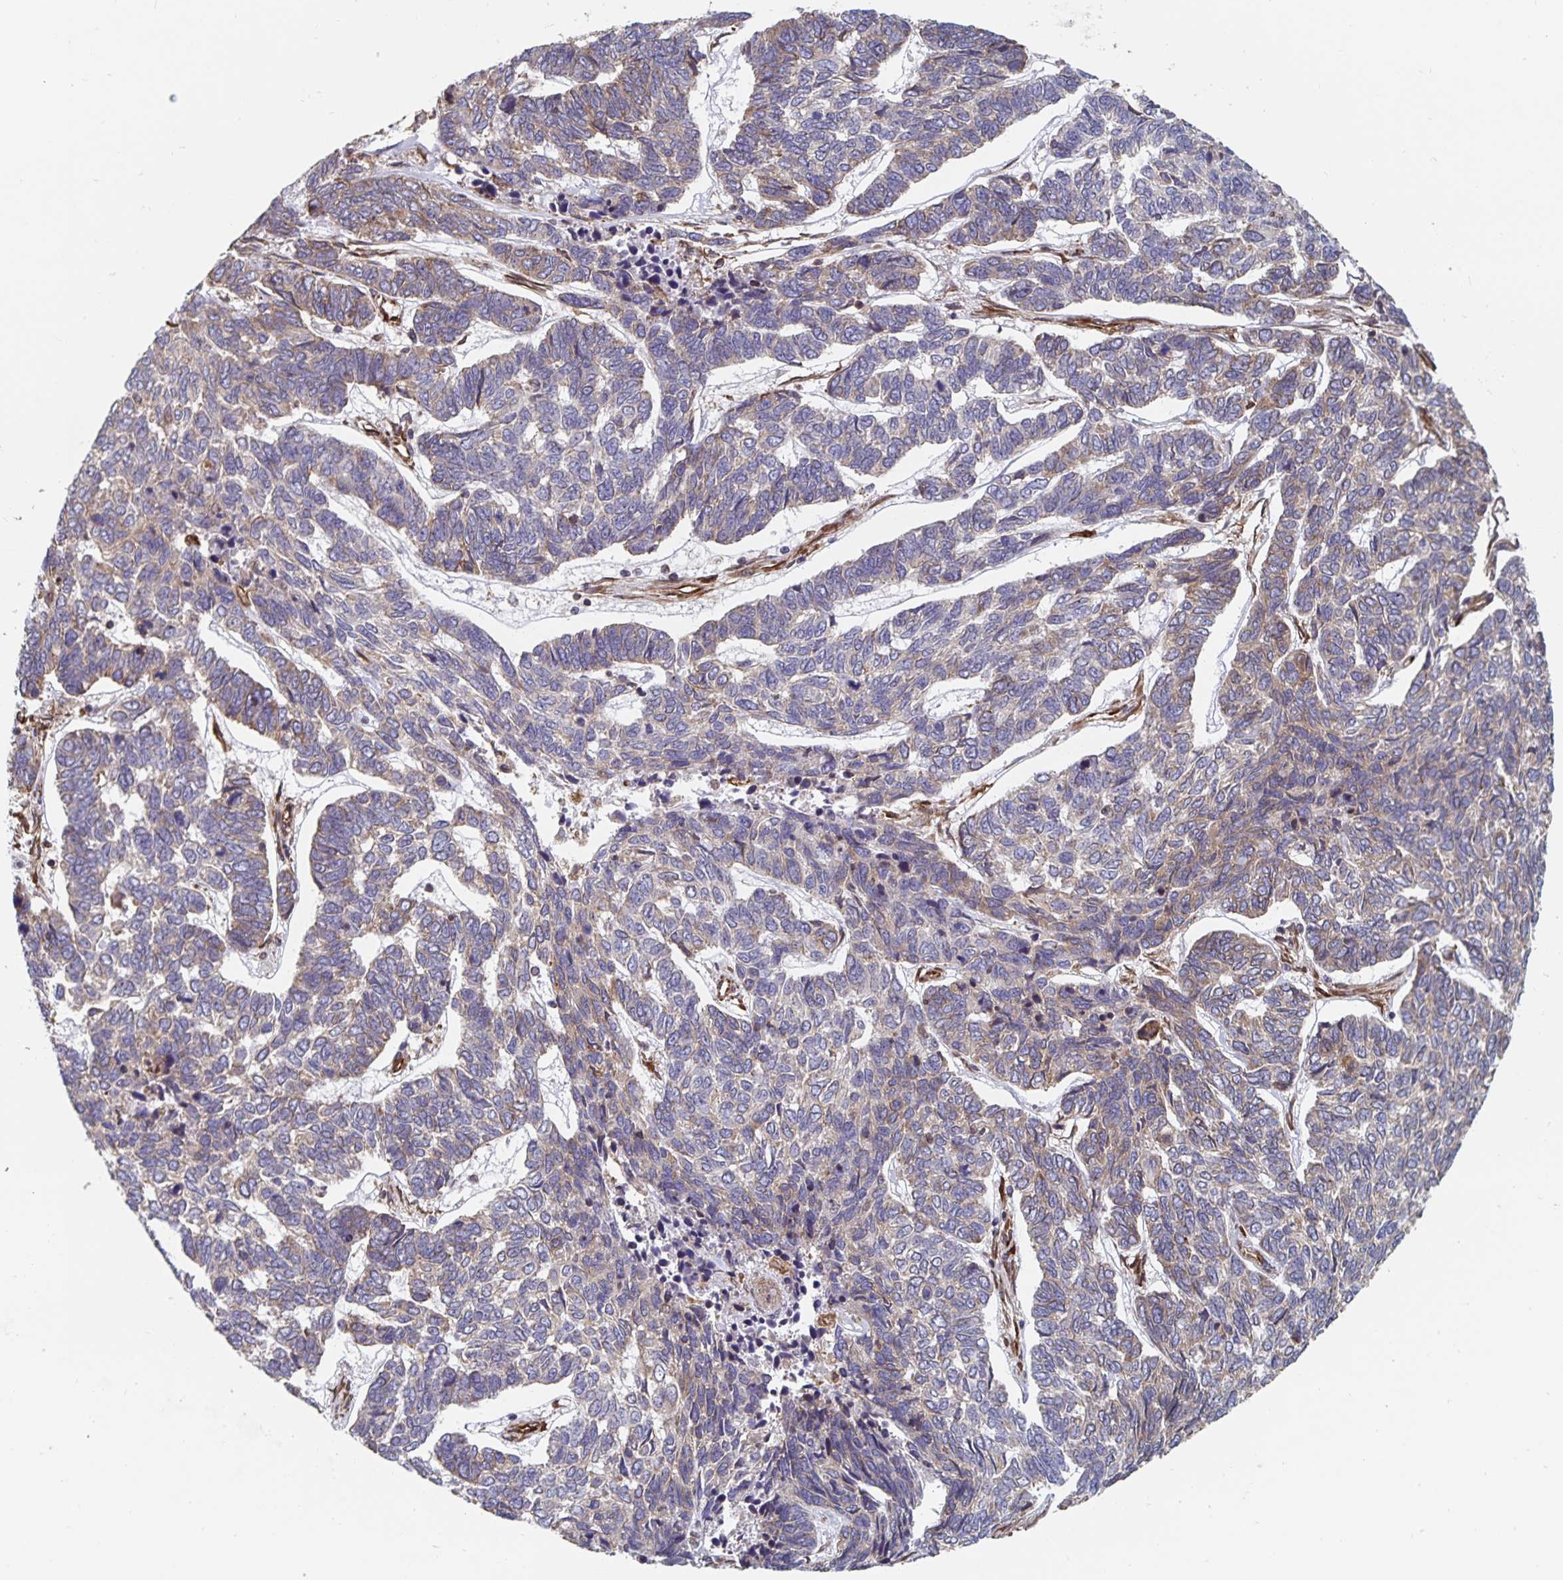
{"staining": {"intensity": "weak", "quantity": "25%-75%", "location": "cytoplasmic/membranous"}, "tissue": "skin cancer", "cell_type": "Tumor cells", "image_type": "cancer", "snomed": [{"axis": "morphology", "description": "Basal cell carcinoma"}, {"axis": "topography", "description": "Skin"}], "caption": "Immunohistochemistry photomicrograph of neoplastic tissue: human skin cancer (basal cell carcinoma) stained using immunohistochemistry (IHC) displays low levels of weak protein expression localized specifically in the cytoplasmic/membranous of tumor cells, appearing as a cytoplasmic/membranous brown color.", "gene": "BCAP29", "patient": {"sex": "female", "age": 65}}